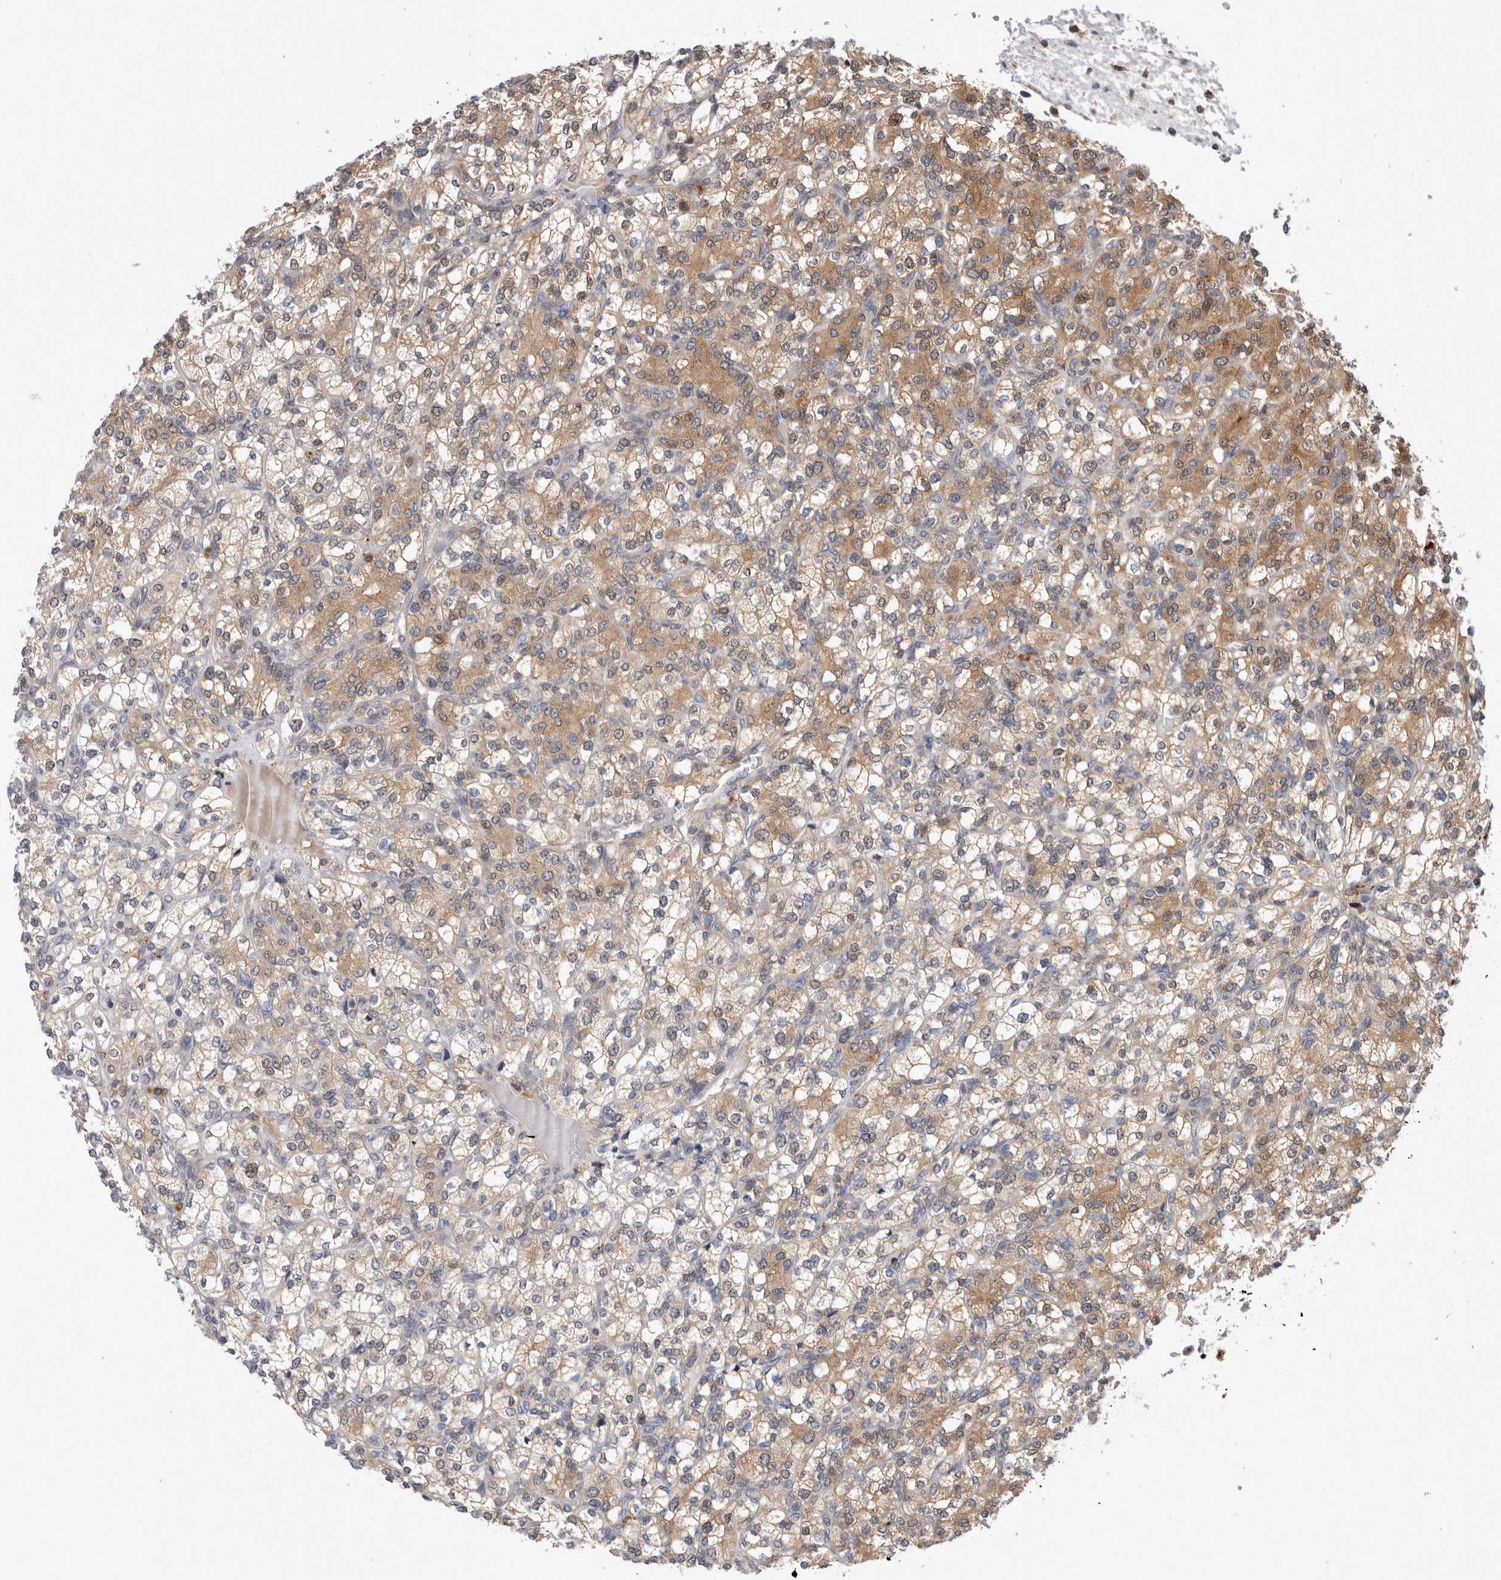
{"staining": {"intensity": "moderate", "quantity": ">75%", "location": "cytoplasmic/membranous"}, "tissue": "renal cancer", "cell_type": "Tumor cells", "image_type": "cancer", "snomed": [{"axis": "morphology", "description": "Adenocarcinoma, NOS"}, {"axis": "topography", "description": "Kidney"}], "caption": "Protein expression analysis of human renal adenocarcinoma reveals moderate cytoplasmic/membranous expression in about >75% of tumor cells.", "gene": "MRPL37", "patient": {"sex": "male", "age": 77}}